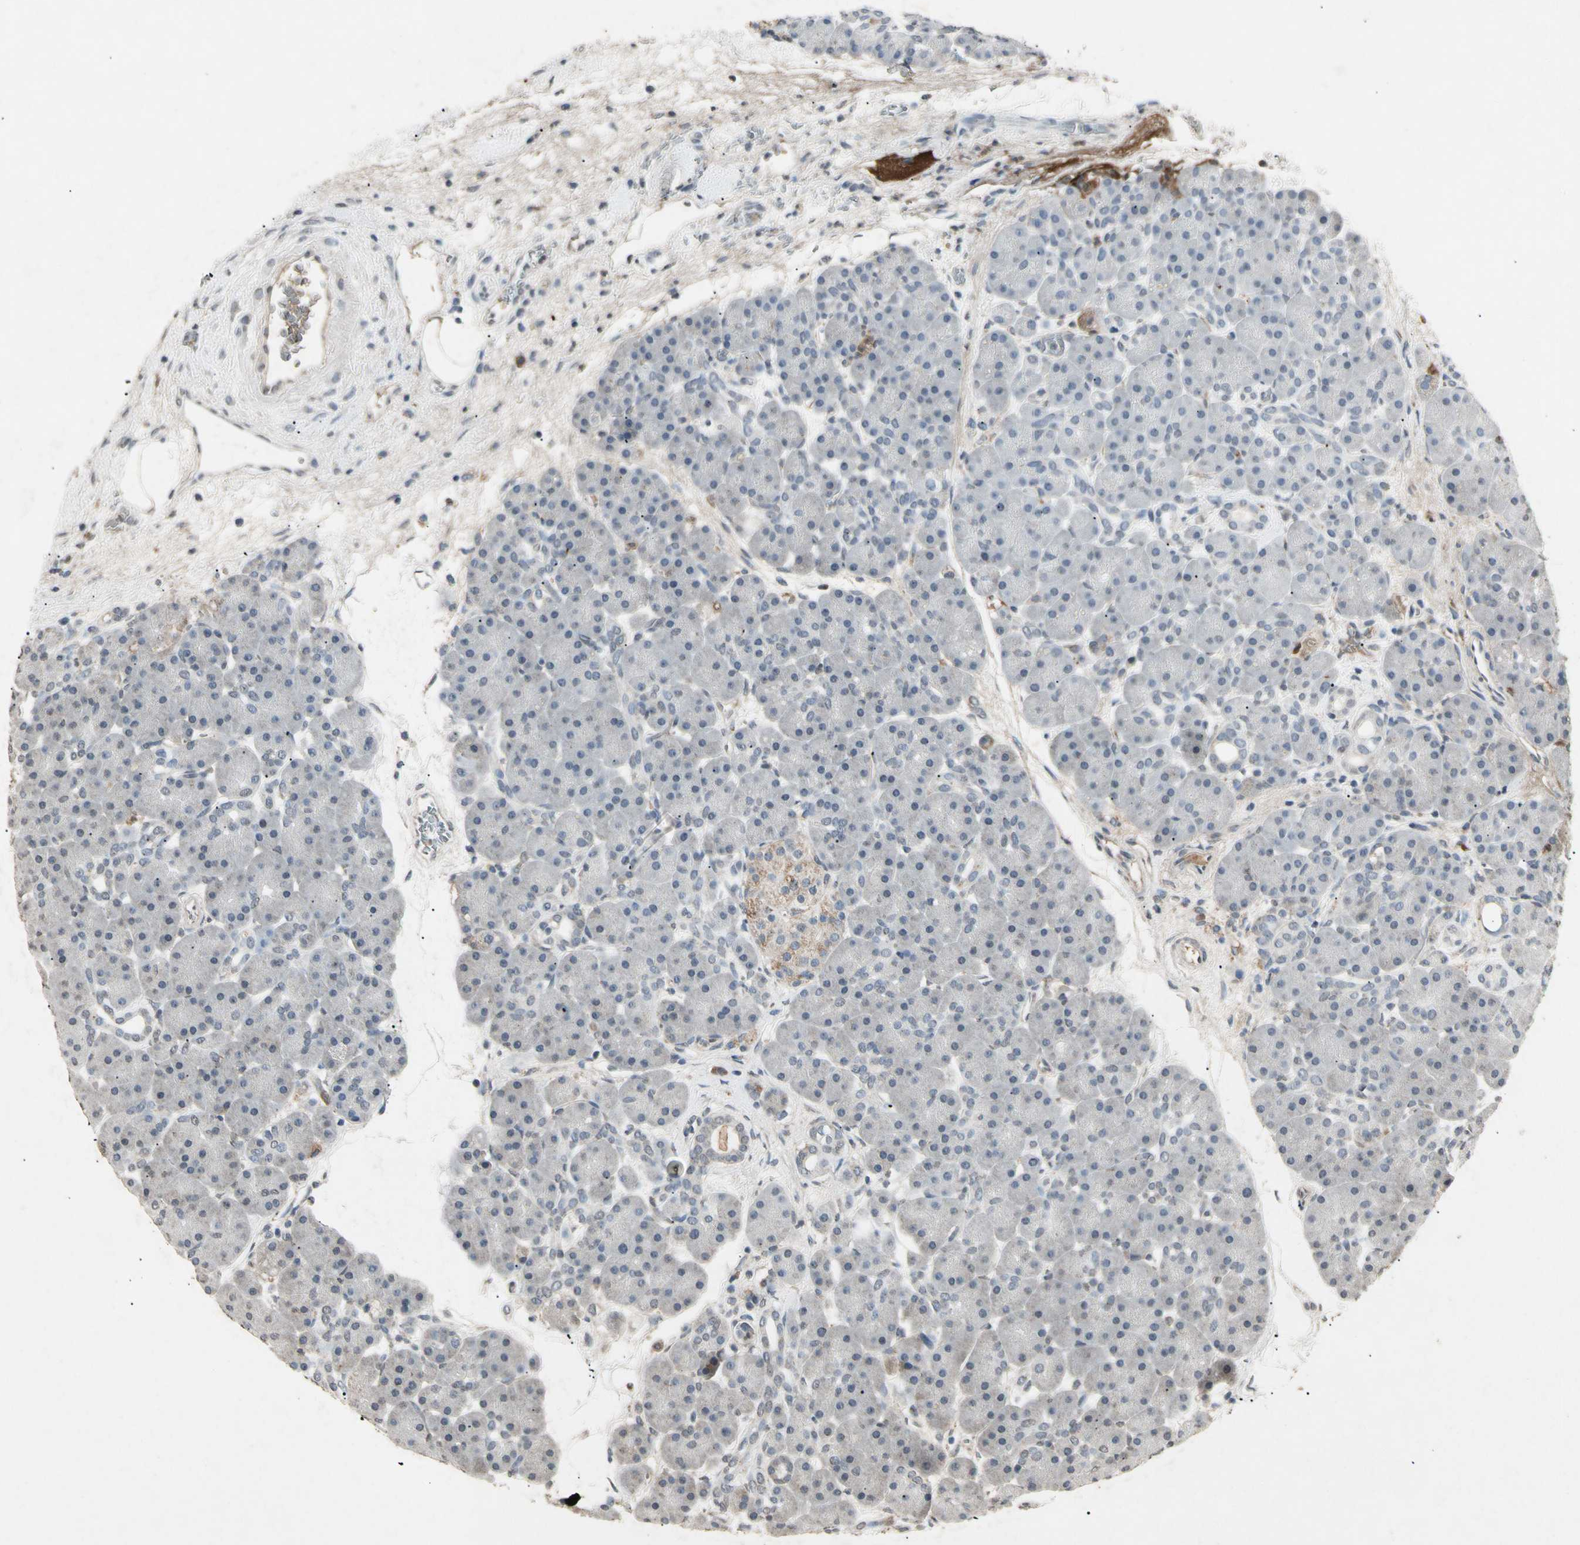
{"staining": {"intensity": "negative", "quantity": "none", "location": "none"}, "tissue": "pancreas", "cell_type": "Exocrine glandular cells", "image_type": "normal", "snomed": [{"axis": "morphology", "description": "Normal tissue, NOS"}, {"axis": "topography", "description": "Pancreas"}], "caption": "This is a histopathology image of immunohistochemistry staining of normal pancreas, which shows no expression in exocrine glandular cells.", "gene": "CP", "patient": {"sex": "male", "age": 66}}